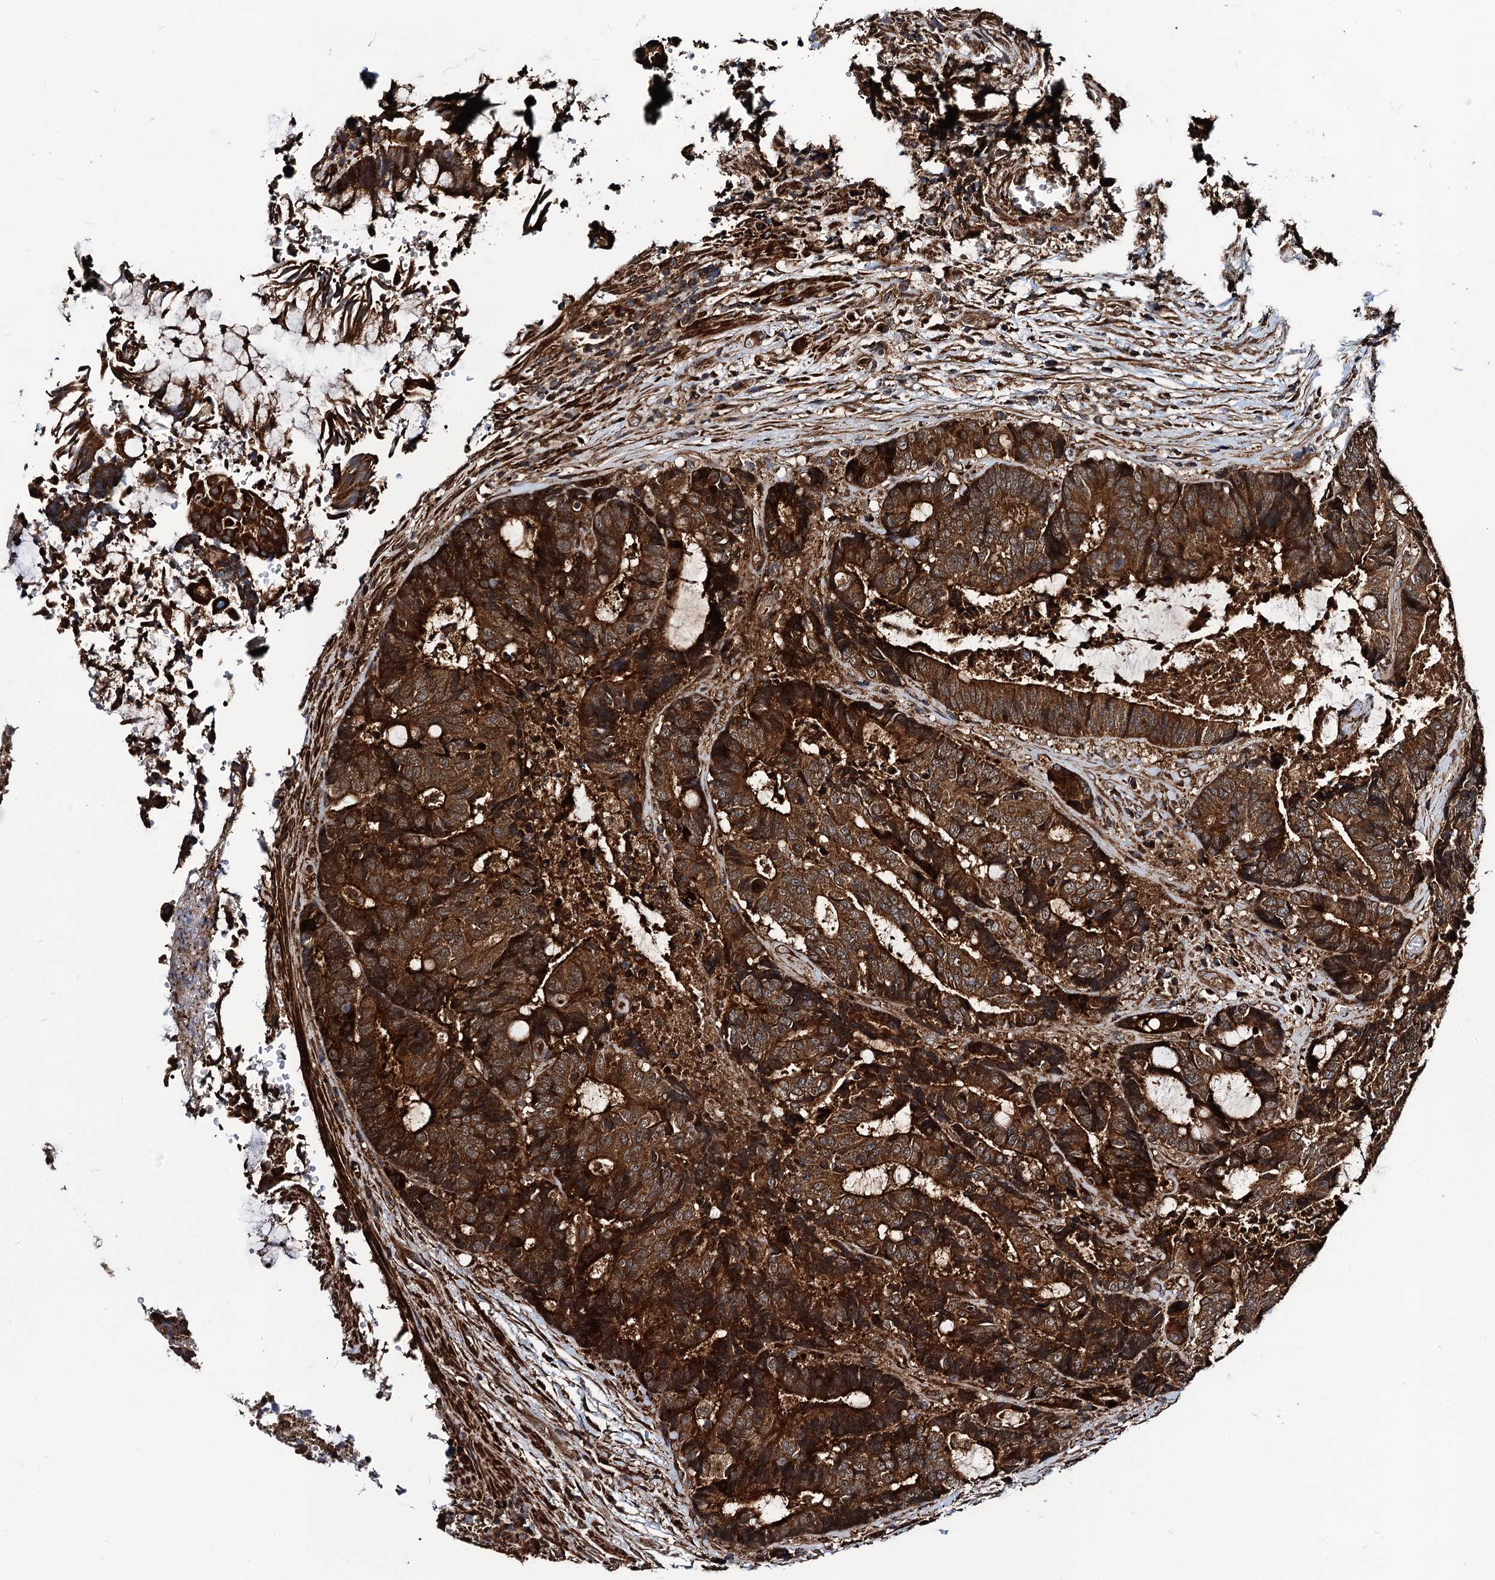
{"staining": {"intensity": "strong", "quantity": ">75%", "location": "cytoplasmic/membranous"}, "tissue": "colorectal cancer", "cell_type": "Tumor cells", "image_type": "cancer", "snomed": [{"axis": "morphology", "description": "Adenocarcinoma, NOS"}, {"axis": "topography", "description": "Rectum"}], "caption": "Immunohistochemistry (IHC) micrograph of human colorectal cancer stained for a protein (brown), which exhibits high levels of strong cytoplasmic/membranous positivity in about >75% of tumor cells.", "gene": "NEK1", "patient": {"sex": "male", "age": 69}}